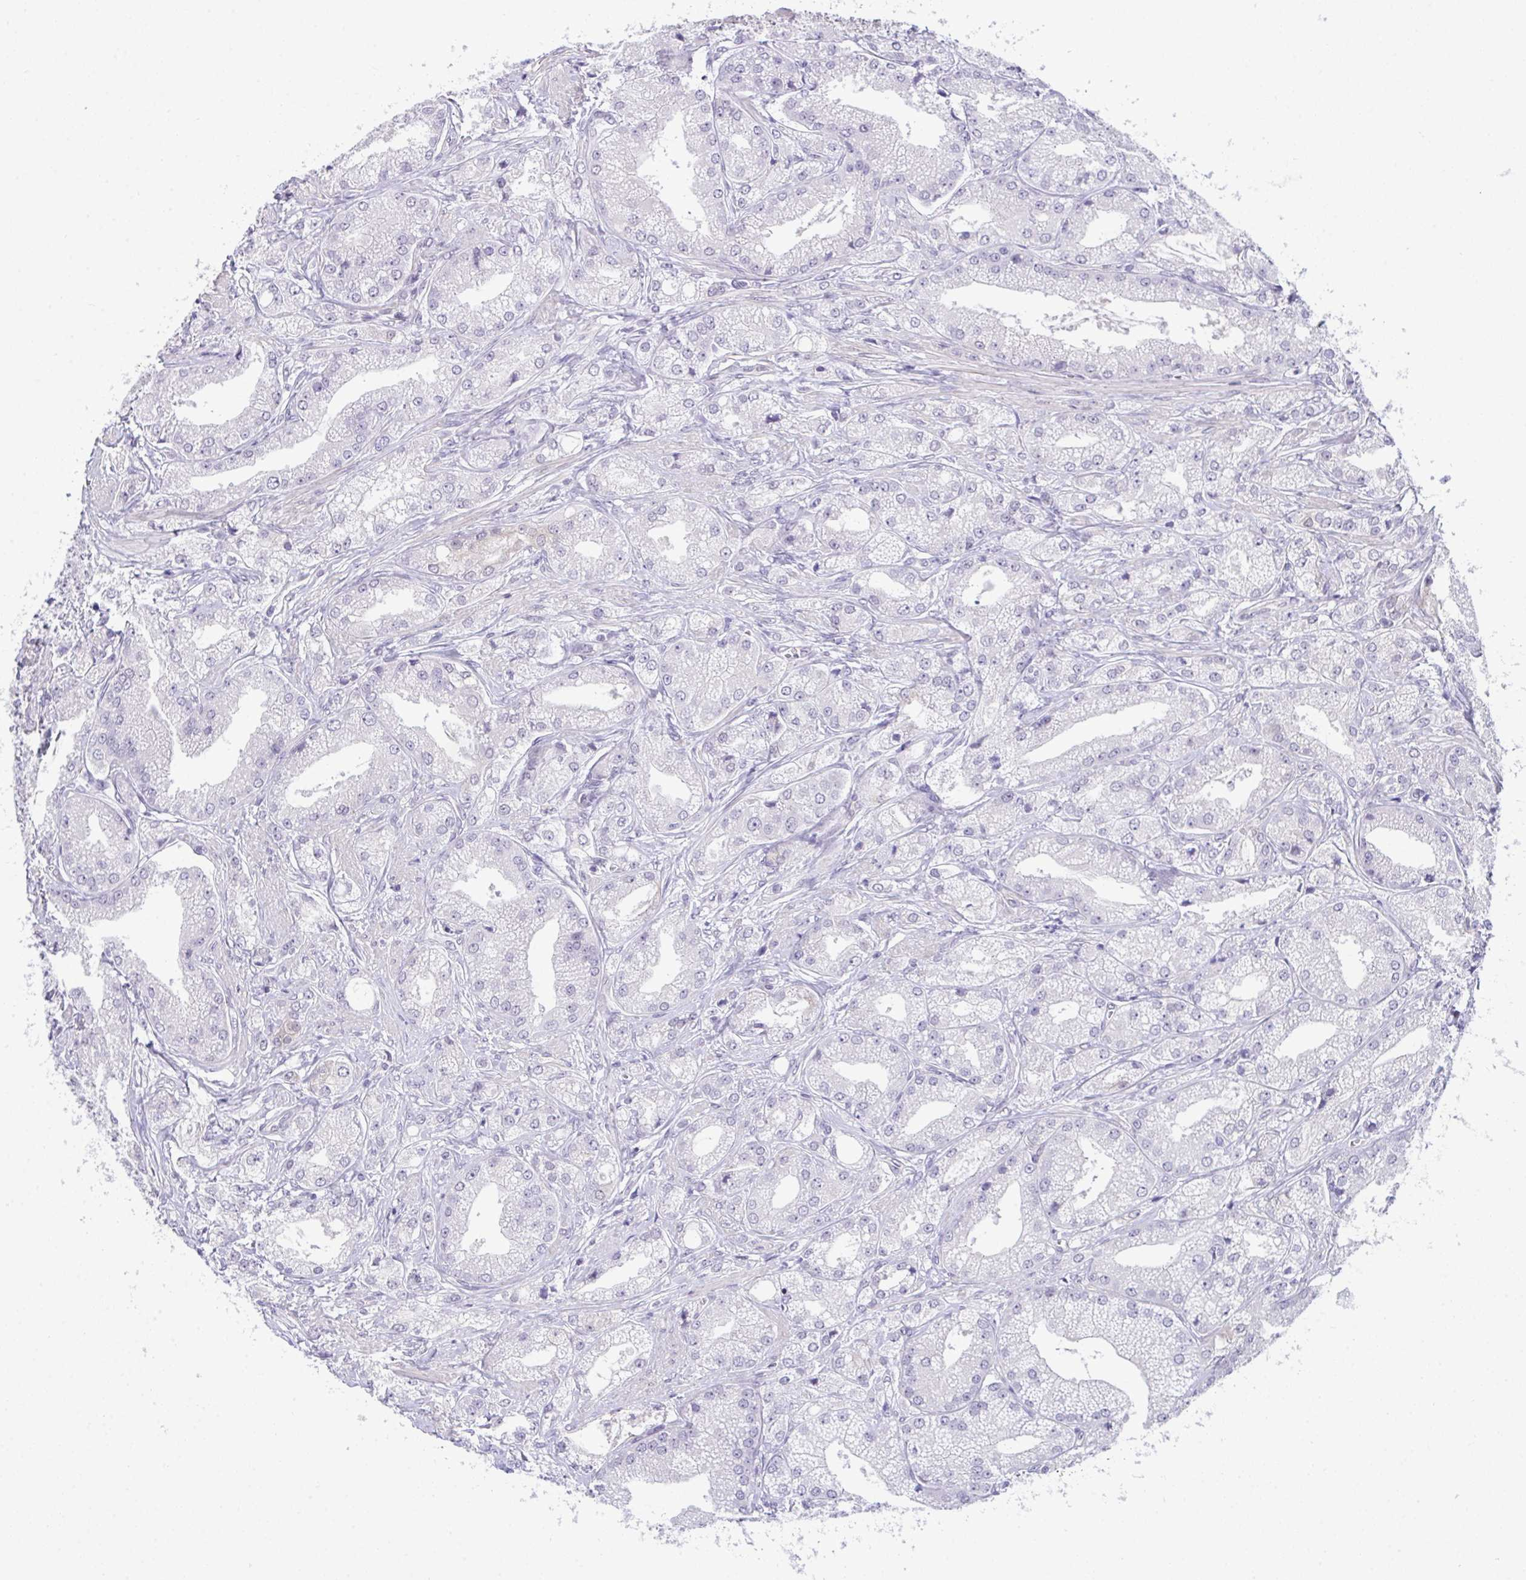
{"staining": {"intensity": "negative", "quantity": "none", "location": "none"}, "tissue": "prostate cancer", "cell_type": "Tumor cells", "image_type": "cancer", "snomed": [{"axis": "morphology", "description": "Adenocarcinoma, High grade"}, {"axis": "topography", "description": "Prostate"}], "caption": "High magnification brightfield microscopy of prostate cancer stained with DAB (brown) and counterstained with hematoxylin (blue): tumor cells show no significant expression. Brightfield microscopy of immunohistochemistry (IHC) stained with DAB (3,3'-diaminobenzidine) (brown) and hematoxylin (blue), captured at high magnification.", "gene": "ATP6V0D2", "patient": {"sex": "male", "age": 61}}